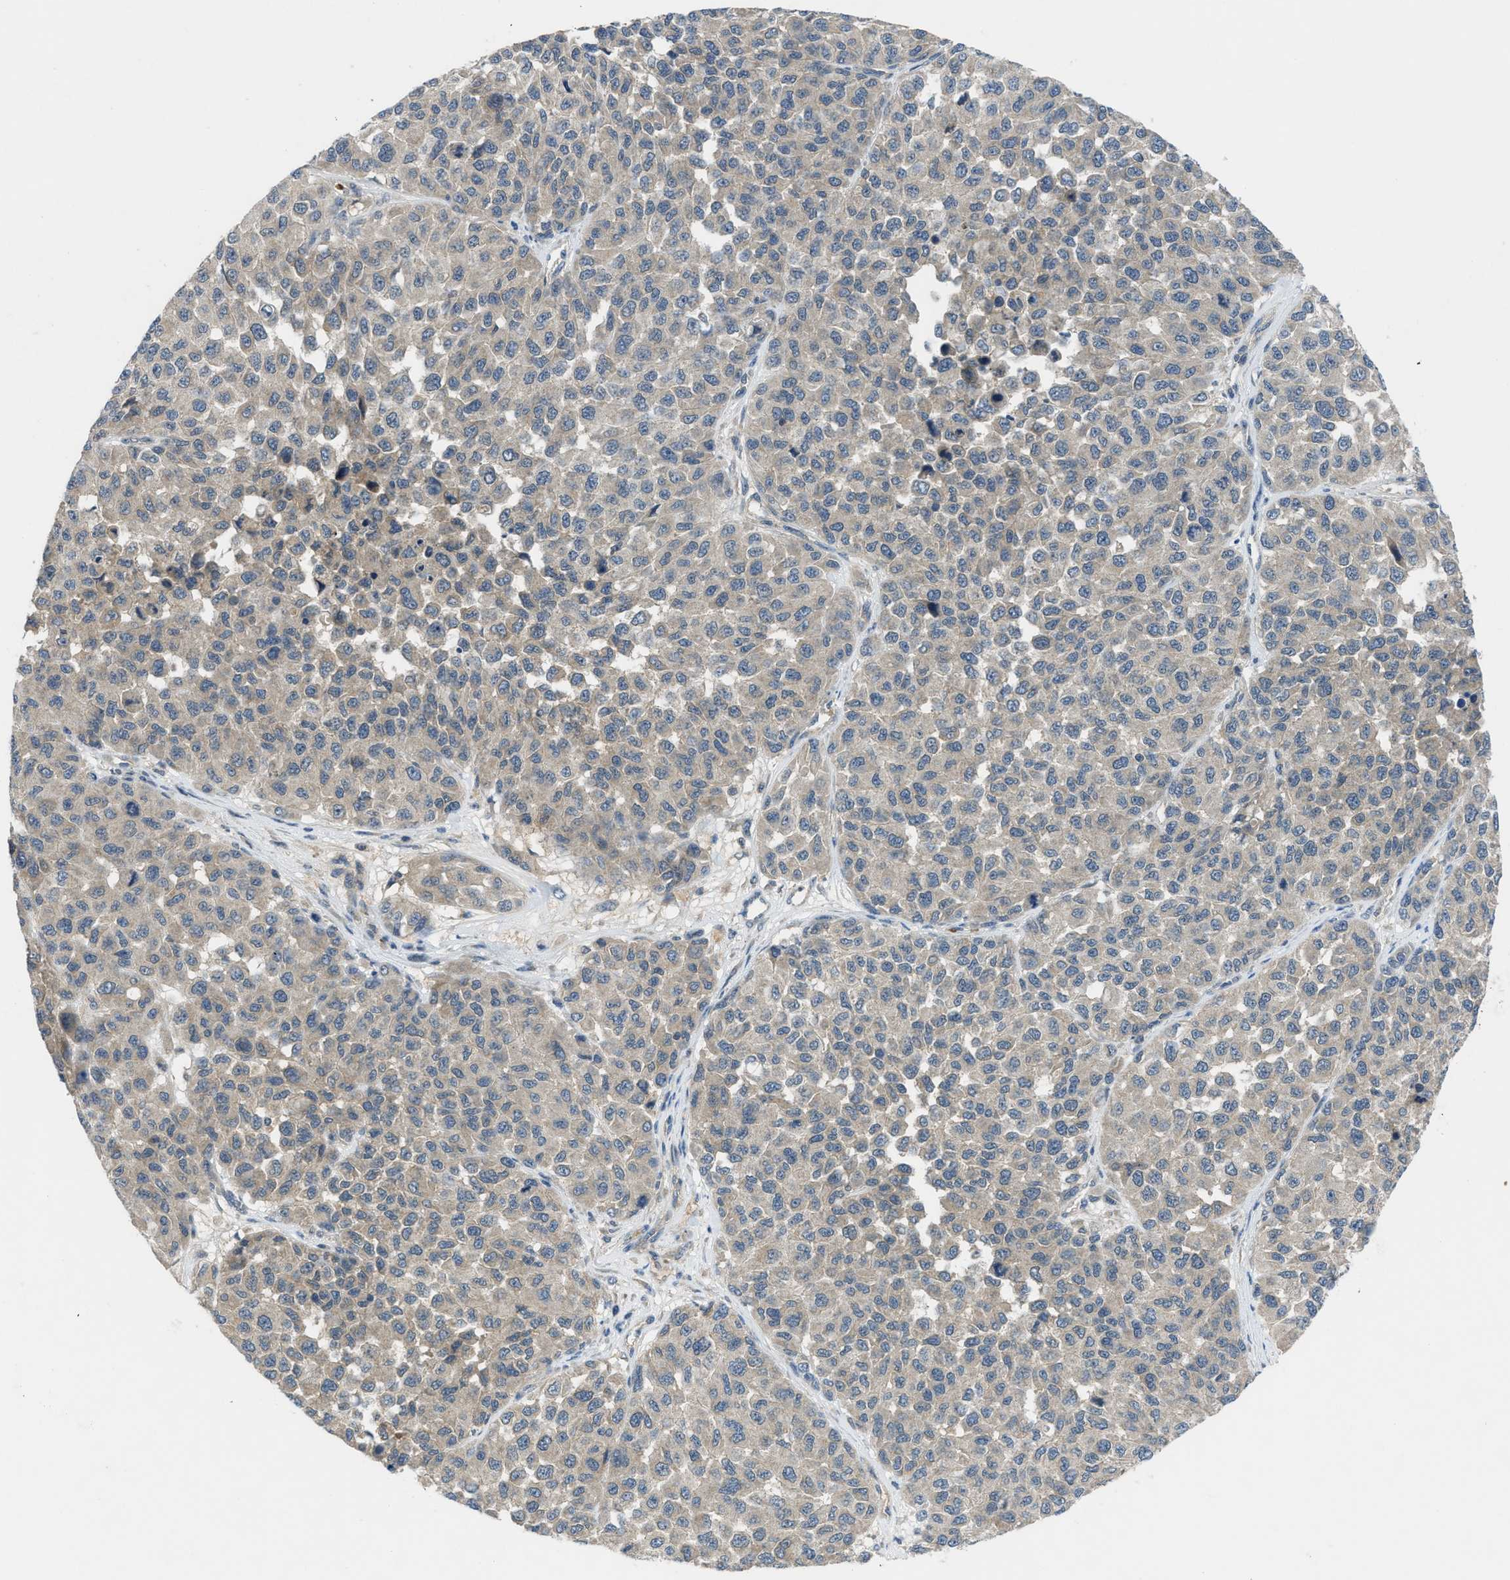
{"staining": {"intensity": "weak", "quantity": ">75%", "location": "cytoplasmic/membranous"}, "tissue": "melanoma", "cell_type": "Tumor cells", "image_type": "cancer", "snomed": [{"axis": "morphology", "description": "Malignant melanoma, NOS"}, {"axis": "topography", "description": "Skin"}], "caption": "A low amount of weak cytoplasmic/membranous positivity is seen in about >75% of tumor cells in melanoma tissue.", "gene": "PDE7A", "patient": {"sex": "male", "age": 62}}